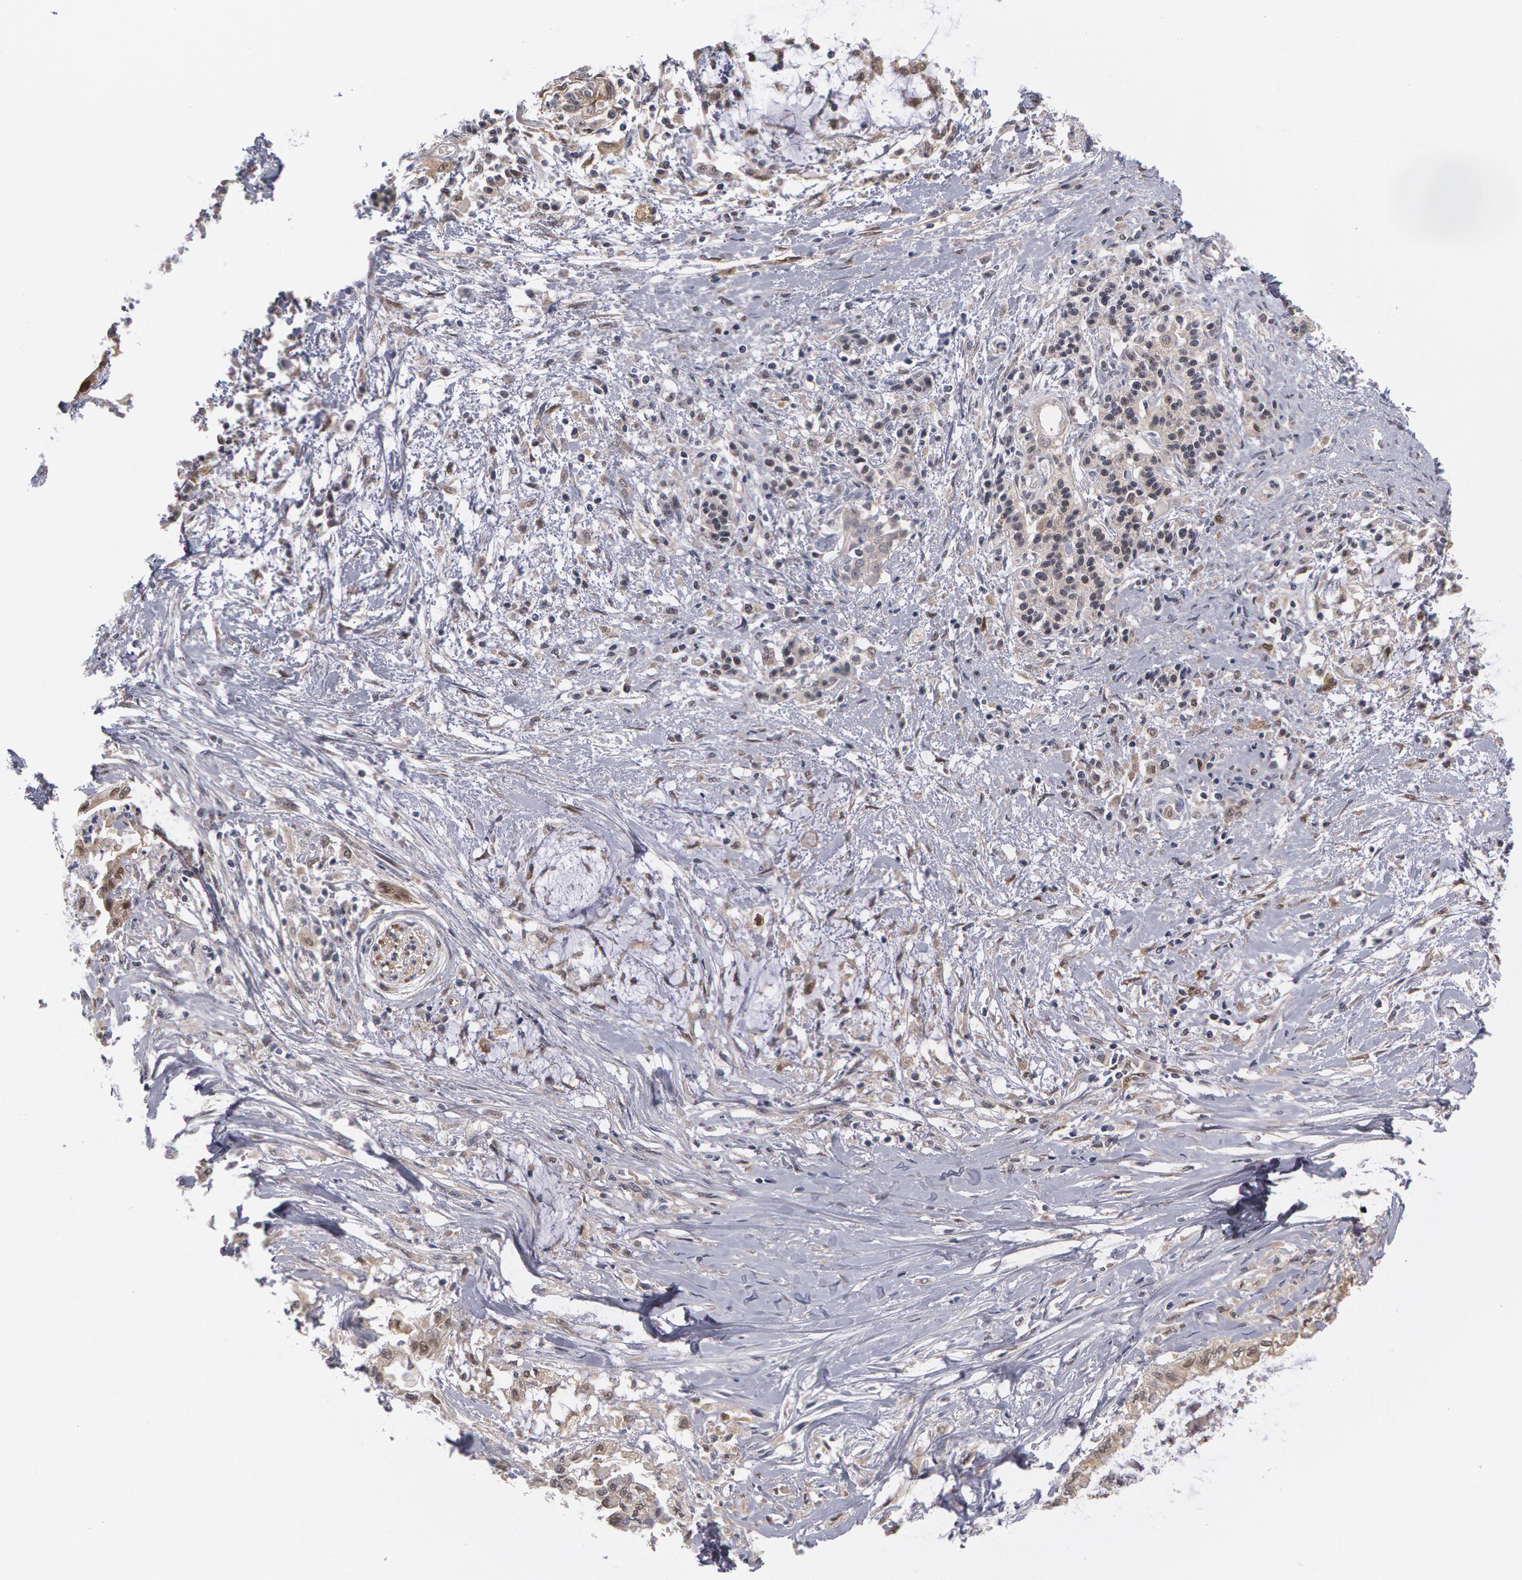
{"staining": {"intensity": "moderate", "quantity": "<25%", "location": "nuclear"}, "tissue": "pancreatic cancer", "cell_type": "Tumor cells", "image_type": "cancer", "snomed": [{"axis": "morphology", "description": "Adenocarcinoma, NOS"}, {"axis": "topography", "description": "Pancreas"}], "caption": "An image of pancreatic cancer stained for a protein demonstrates moderate nuclear brown staining in tumor cells. (Brightfield microscopy of DAB IHC at high magnification).", "gene": "TXNRD1", "patient": {"sex": "female", "age": 64}}